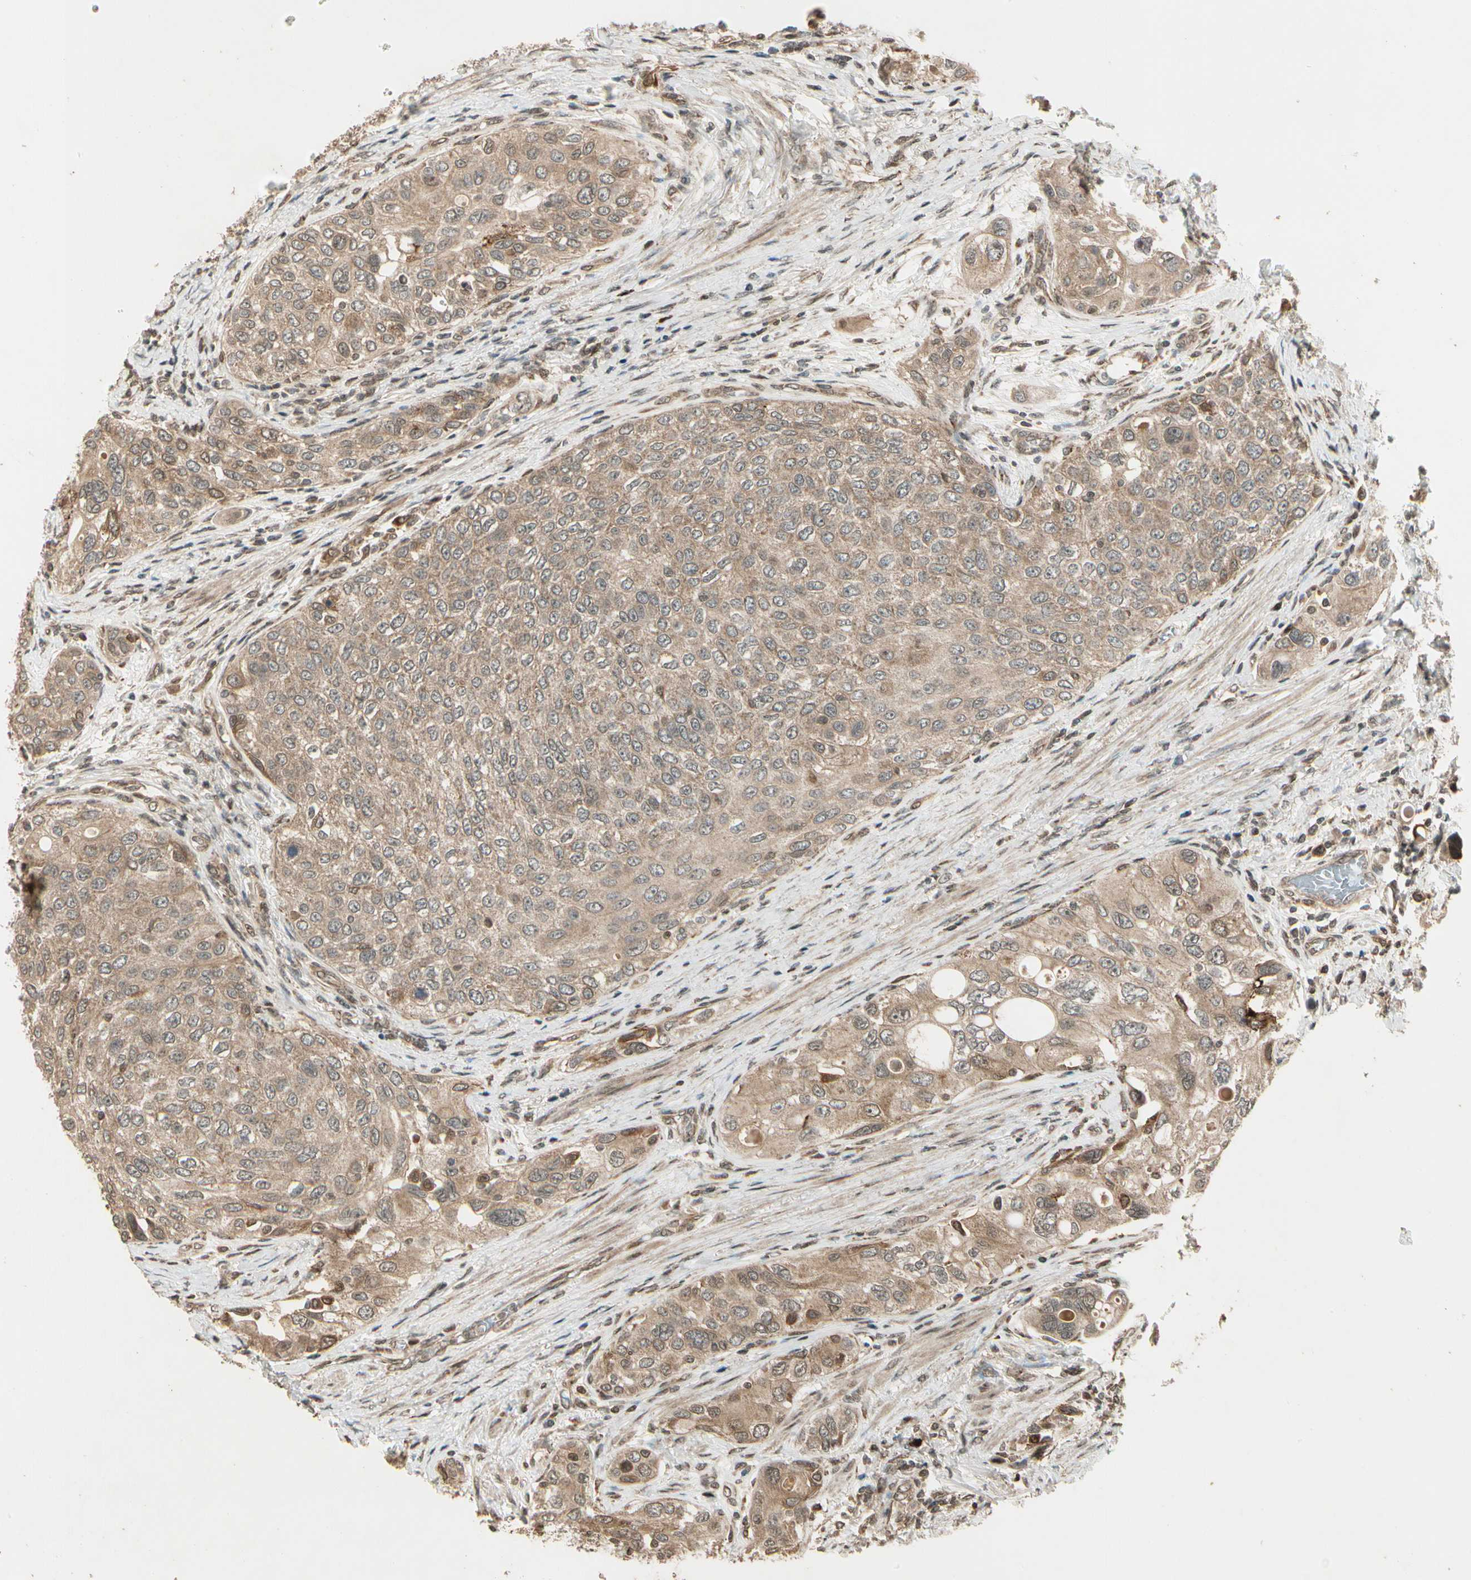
{"staining": {"intensity": "moderate", "quantity": ">75%", "location": "cytoplasmic/membranous"}, "tissue": "urothelial cancer", "cell_type": "Tumor cells", "image_type": "cancer", "snomed": [{"axis": "morphology", "description": "Urothelial carcinoma, High grade"}, {"axis": "topography", "description": "Urinary bladder"}], "caption": "Urothelial carcinoma (high-grade) stained for a protein shows moderate cytoplasmic/membranous positivity in tumor cells.", "gene": "GLUL", "patient": {"sex": "female", "age": 56}}